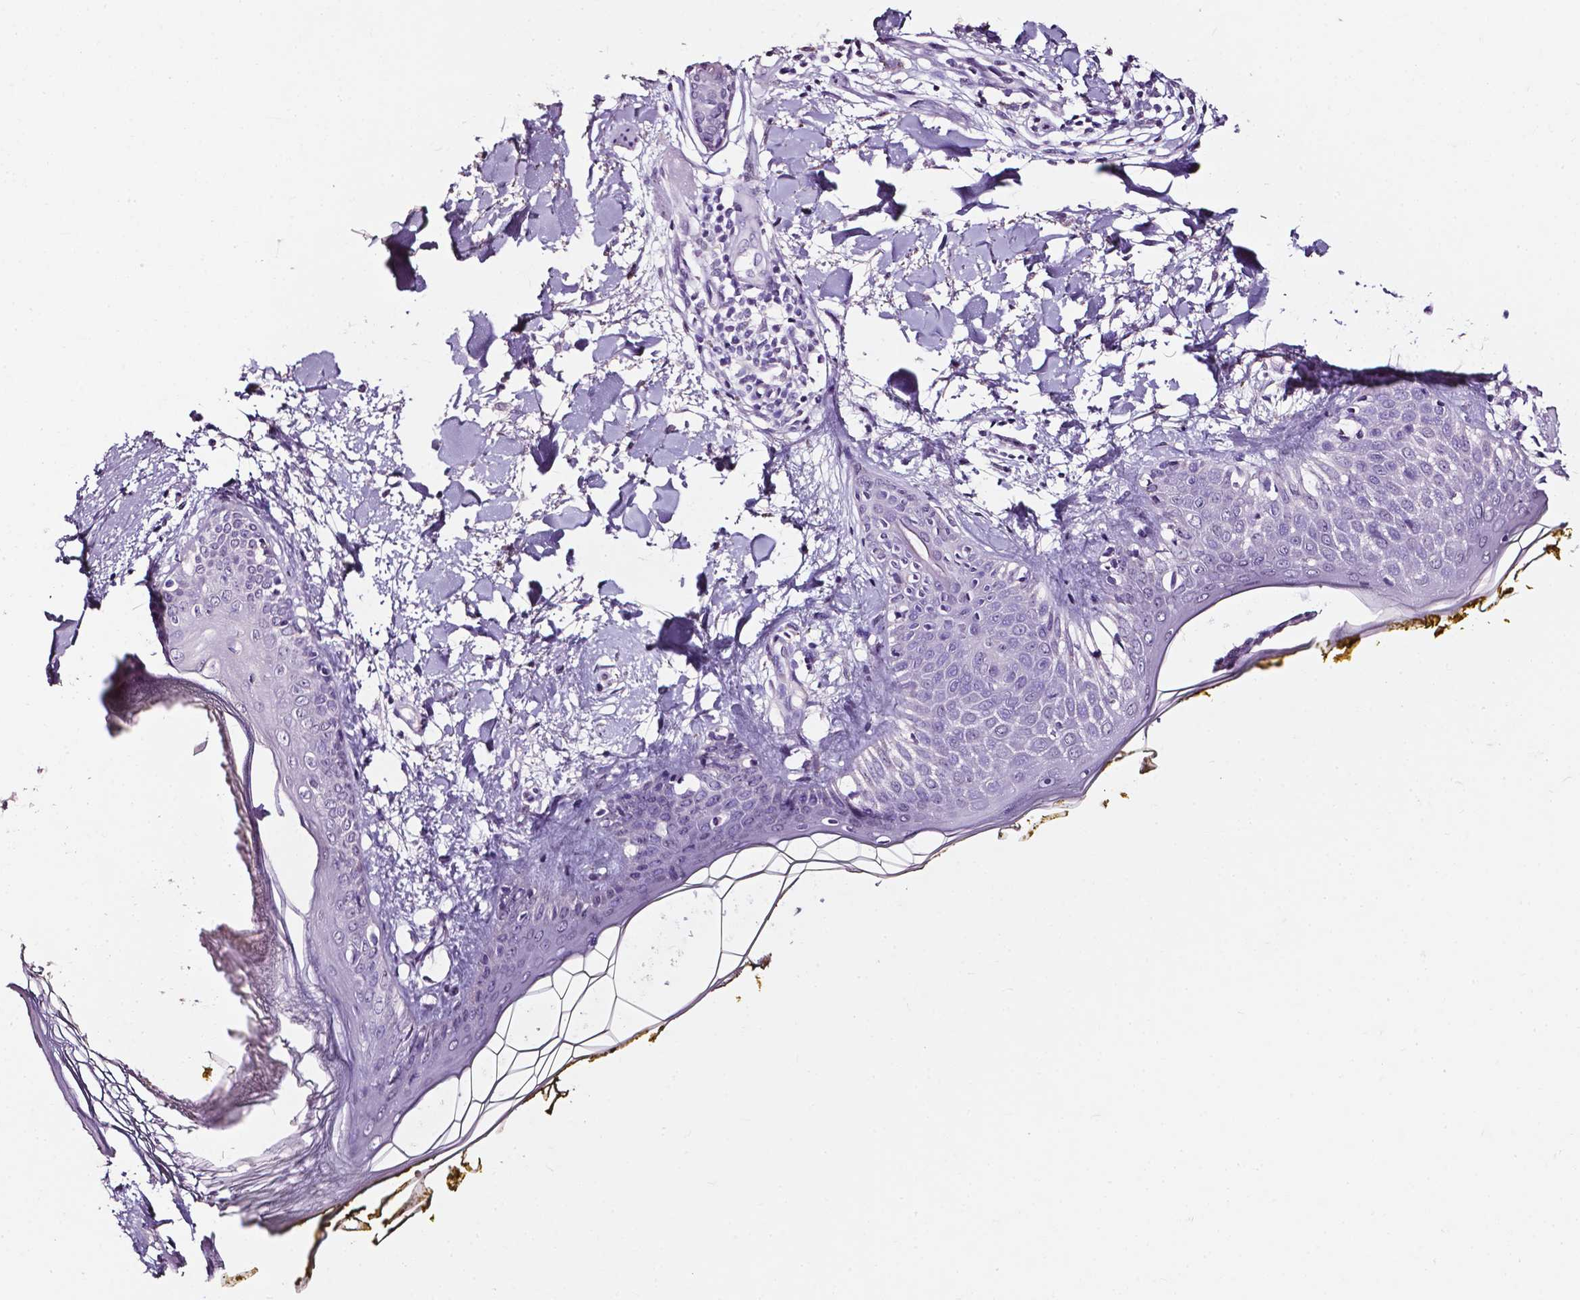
{"staining": {"intensity": "negative", "quantity": "none", "location": "none"}, "tissue": "skin", "cell_type": "Fibroblasts", "image_type": "normal", "snomed": [{"axis": "morphology", "description": "Normal tissue, NOS"}, {"axis": "topography", "description": "Skin"}], "caption": "This is an immunohistochemistry (IHC) histopathology image of unremarkable human skin. There is no positivity in fibroblasts.", "gene": "DEFA5", "patient": {"sex": "female", "age": 34}}